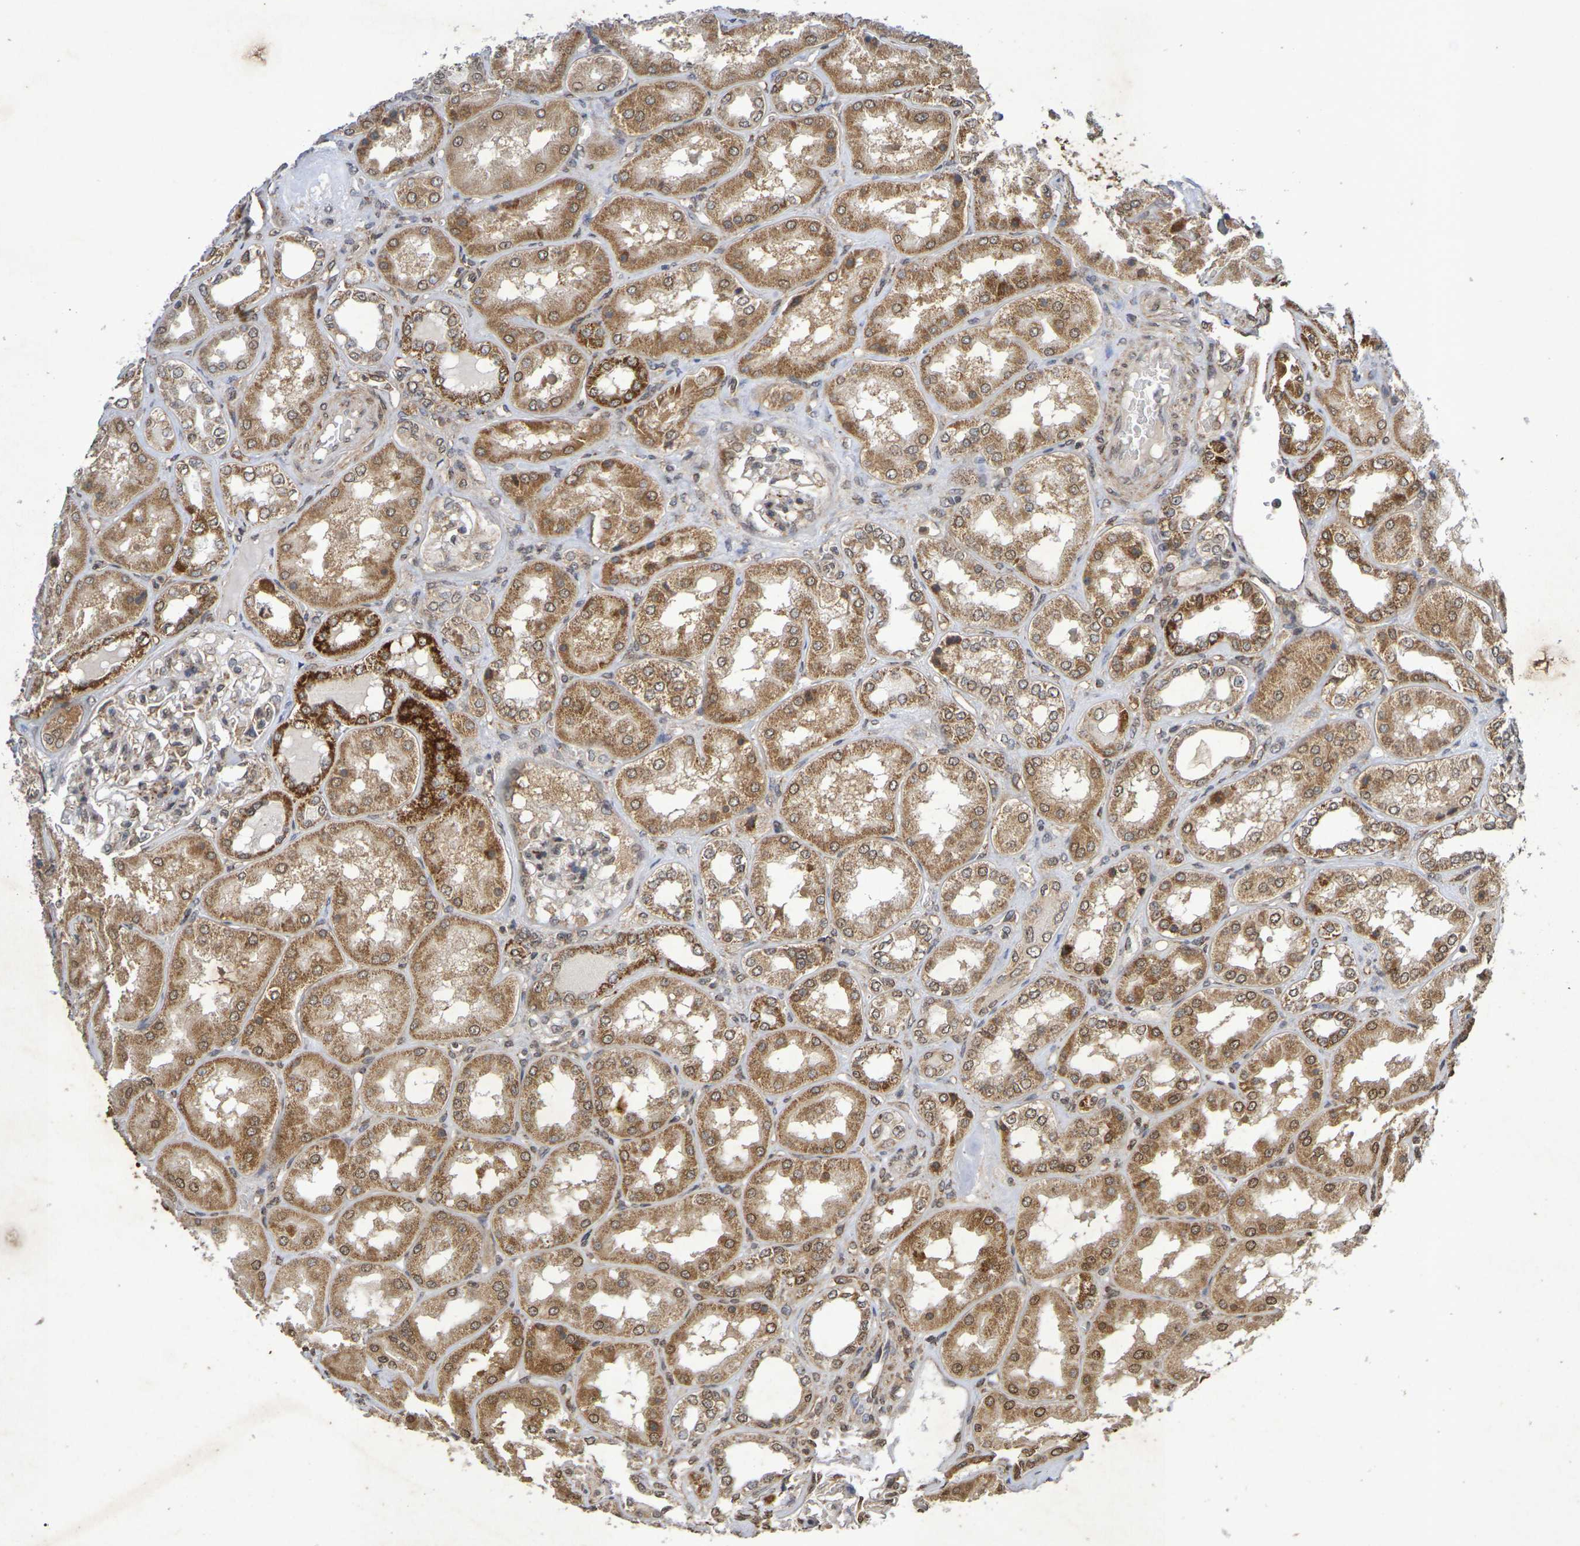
{"staining": {"intensity": "moderate", "quantity": "25%-75%", "location": "cytoplasmic/membranous,nuclear"}, "tissue": "kidney", "cell_type": "Cells in glomeruli", "image_type": "normal", "snomed": [{"axis": "morphology", "description": "Normal tissue, NOS"}, {"axis": "topography", "description": "Kidney"}], "caption": "Moderate cytoplasmic/membranous,nuclear protein staining is seen in approximately 25%-75% of cells in glomeruli in kidney. (IHC, brightfield microscopy, high magnification).", "gene": "GUCY1A2", "patient": {"sex": "female", "age": 56}}